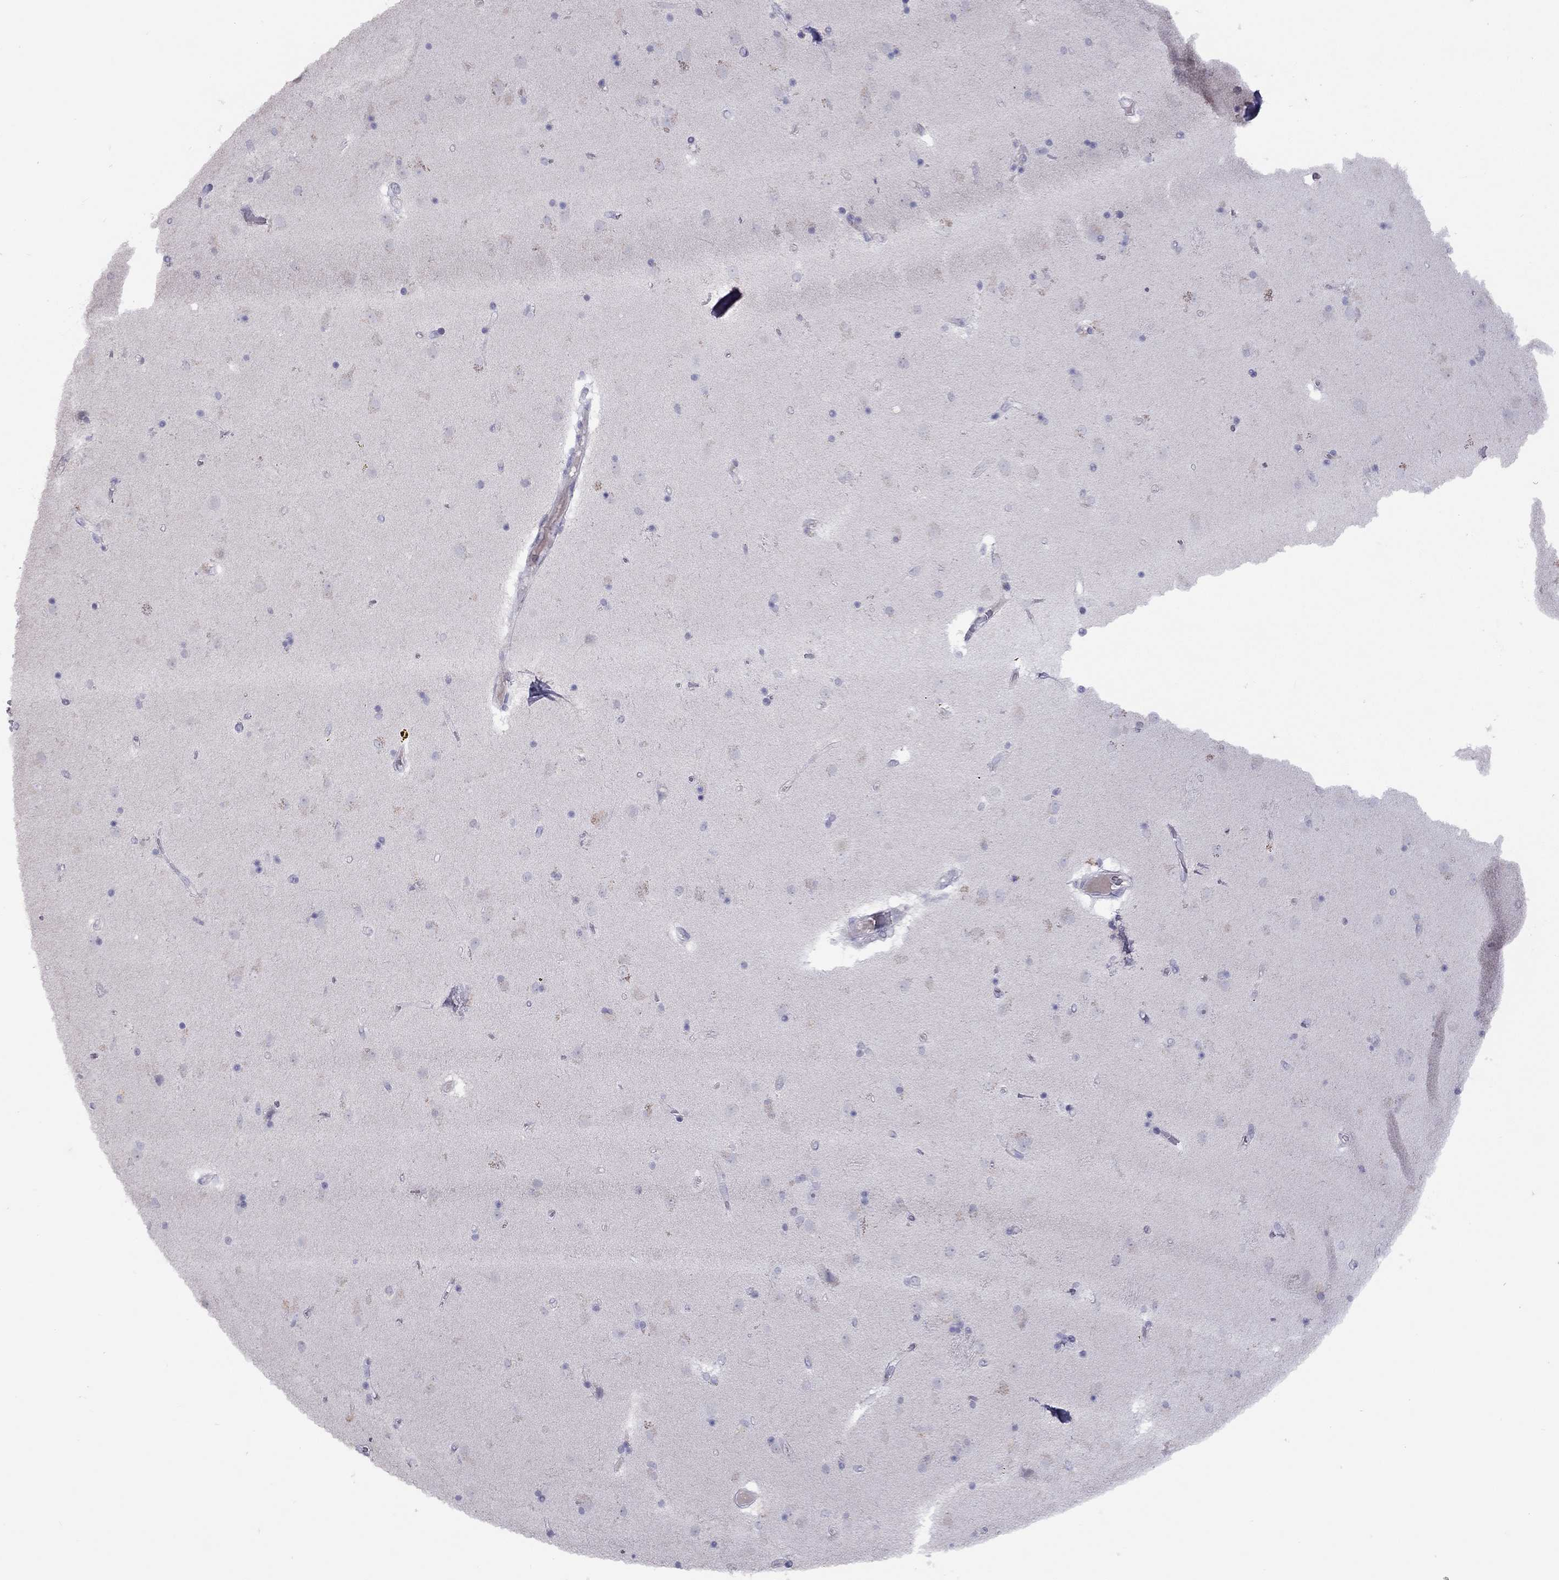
{"staining": {"intensity": "negative", "quantity": "none", "location": "none"}, "tissue": "caudate", "cell_type": "Glial cells", "image_type": "normal", "snomed": [{"axis": "morphology", "description": "Normal tissue, NOS"}, {"axis": "topography", "description": "Lateral ventricle wall"}], "caption": "The photomicrograph displays no significant positivity in glial cells of caudate.", "gene": "MUC16", "patient": {"sex": "female", "age": 71}}